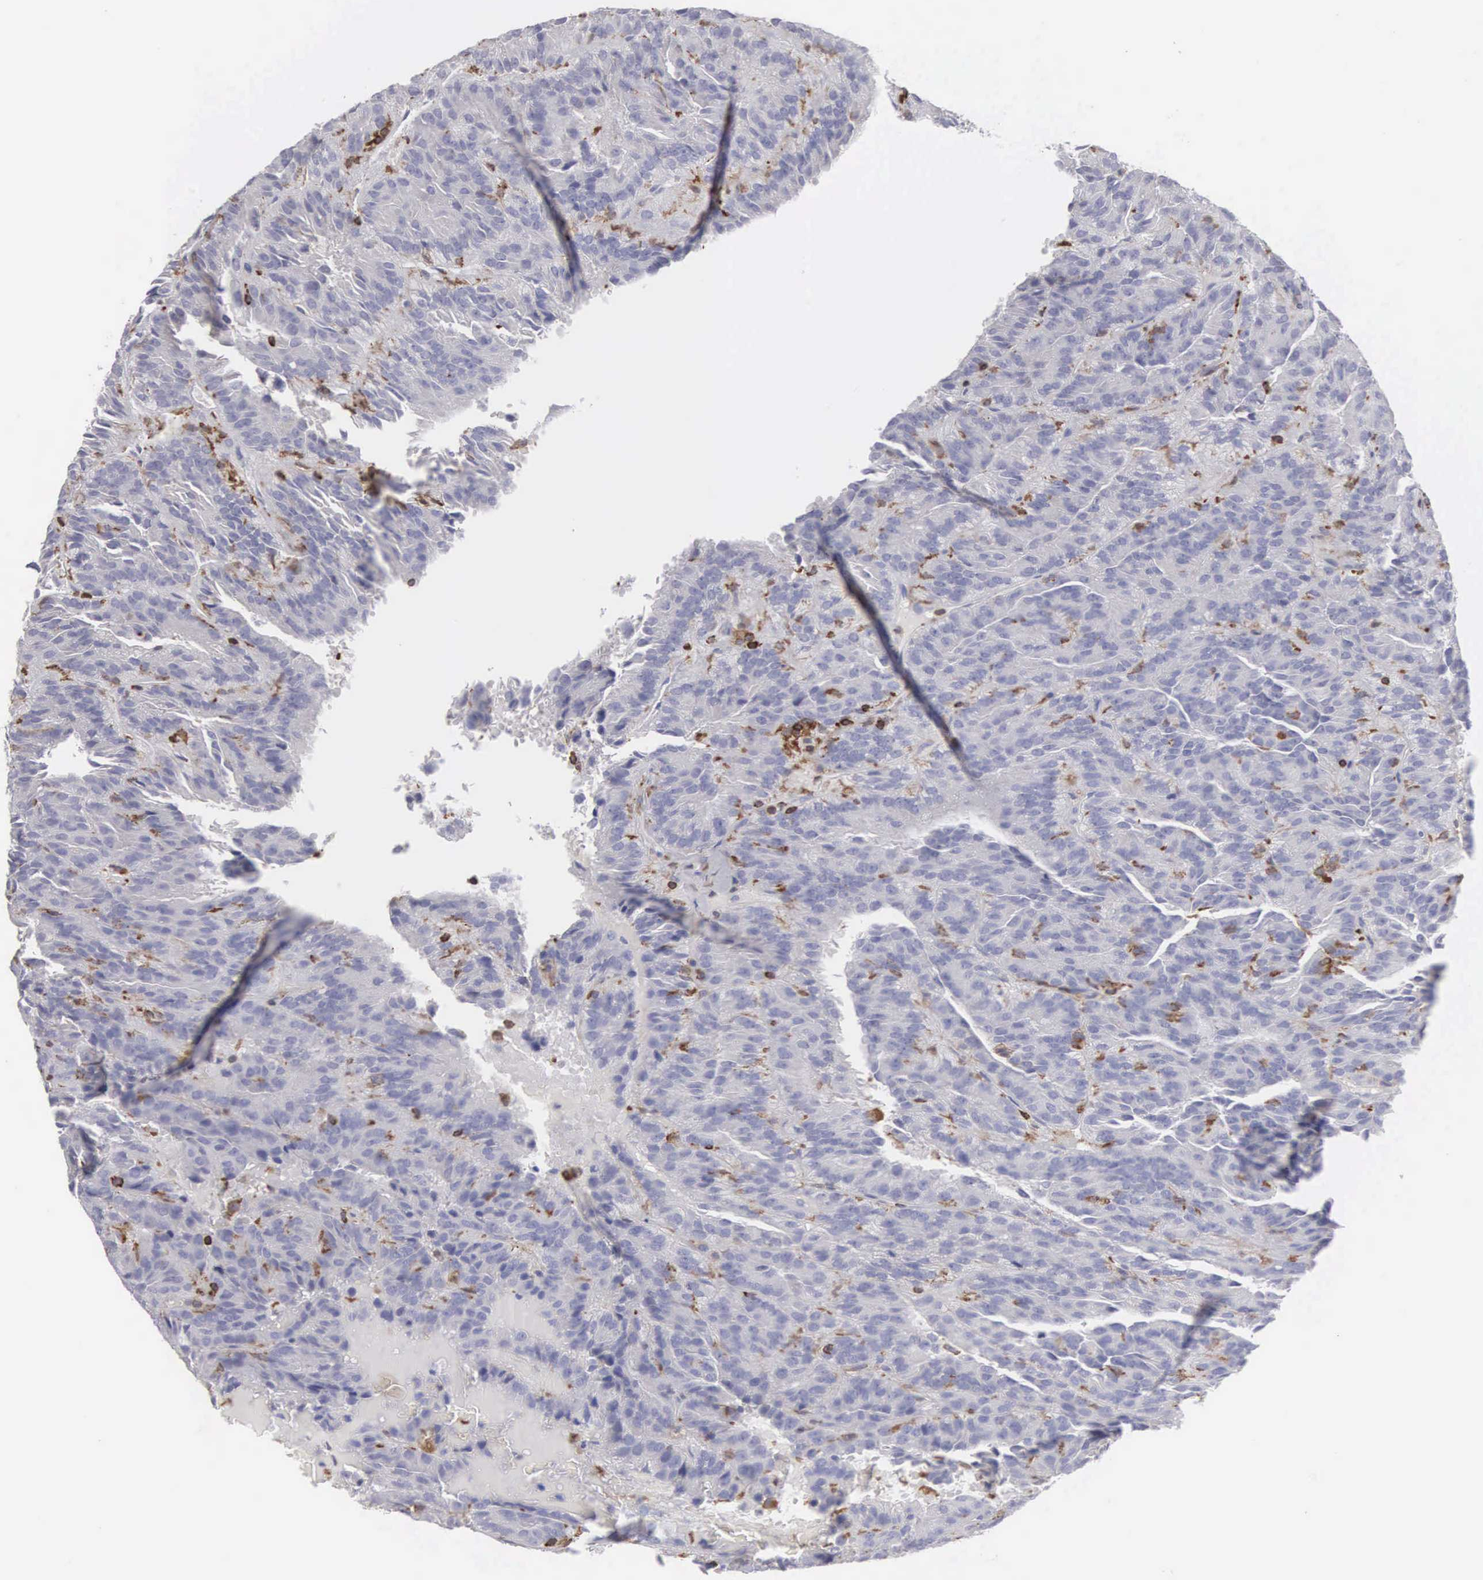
{"staining": {"intensity": "negative", "quantity": "none", "location": "none"}, "tissue": "renal cancer", "cell_type": "Tumor cells", "image_type": "cancer", "snomed": [{"axis": "morphology", "description": "Adenocarcinoma, NOS"}, {"axis": "topography", "description": "Kidney"}], "caption": "Immunohistochemical staining of adenocarcinoma (renal) displays no significant positivity in tumor cells.", "gene": "SH3BP1", "patient": {"sex": "male", "age": 46}}